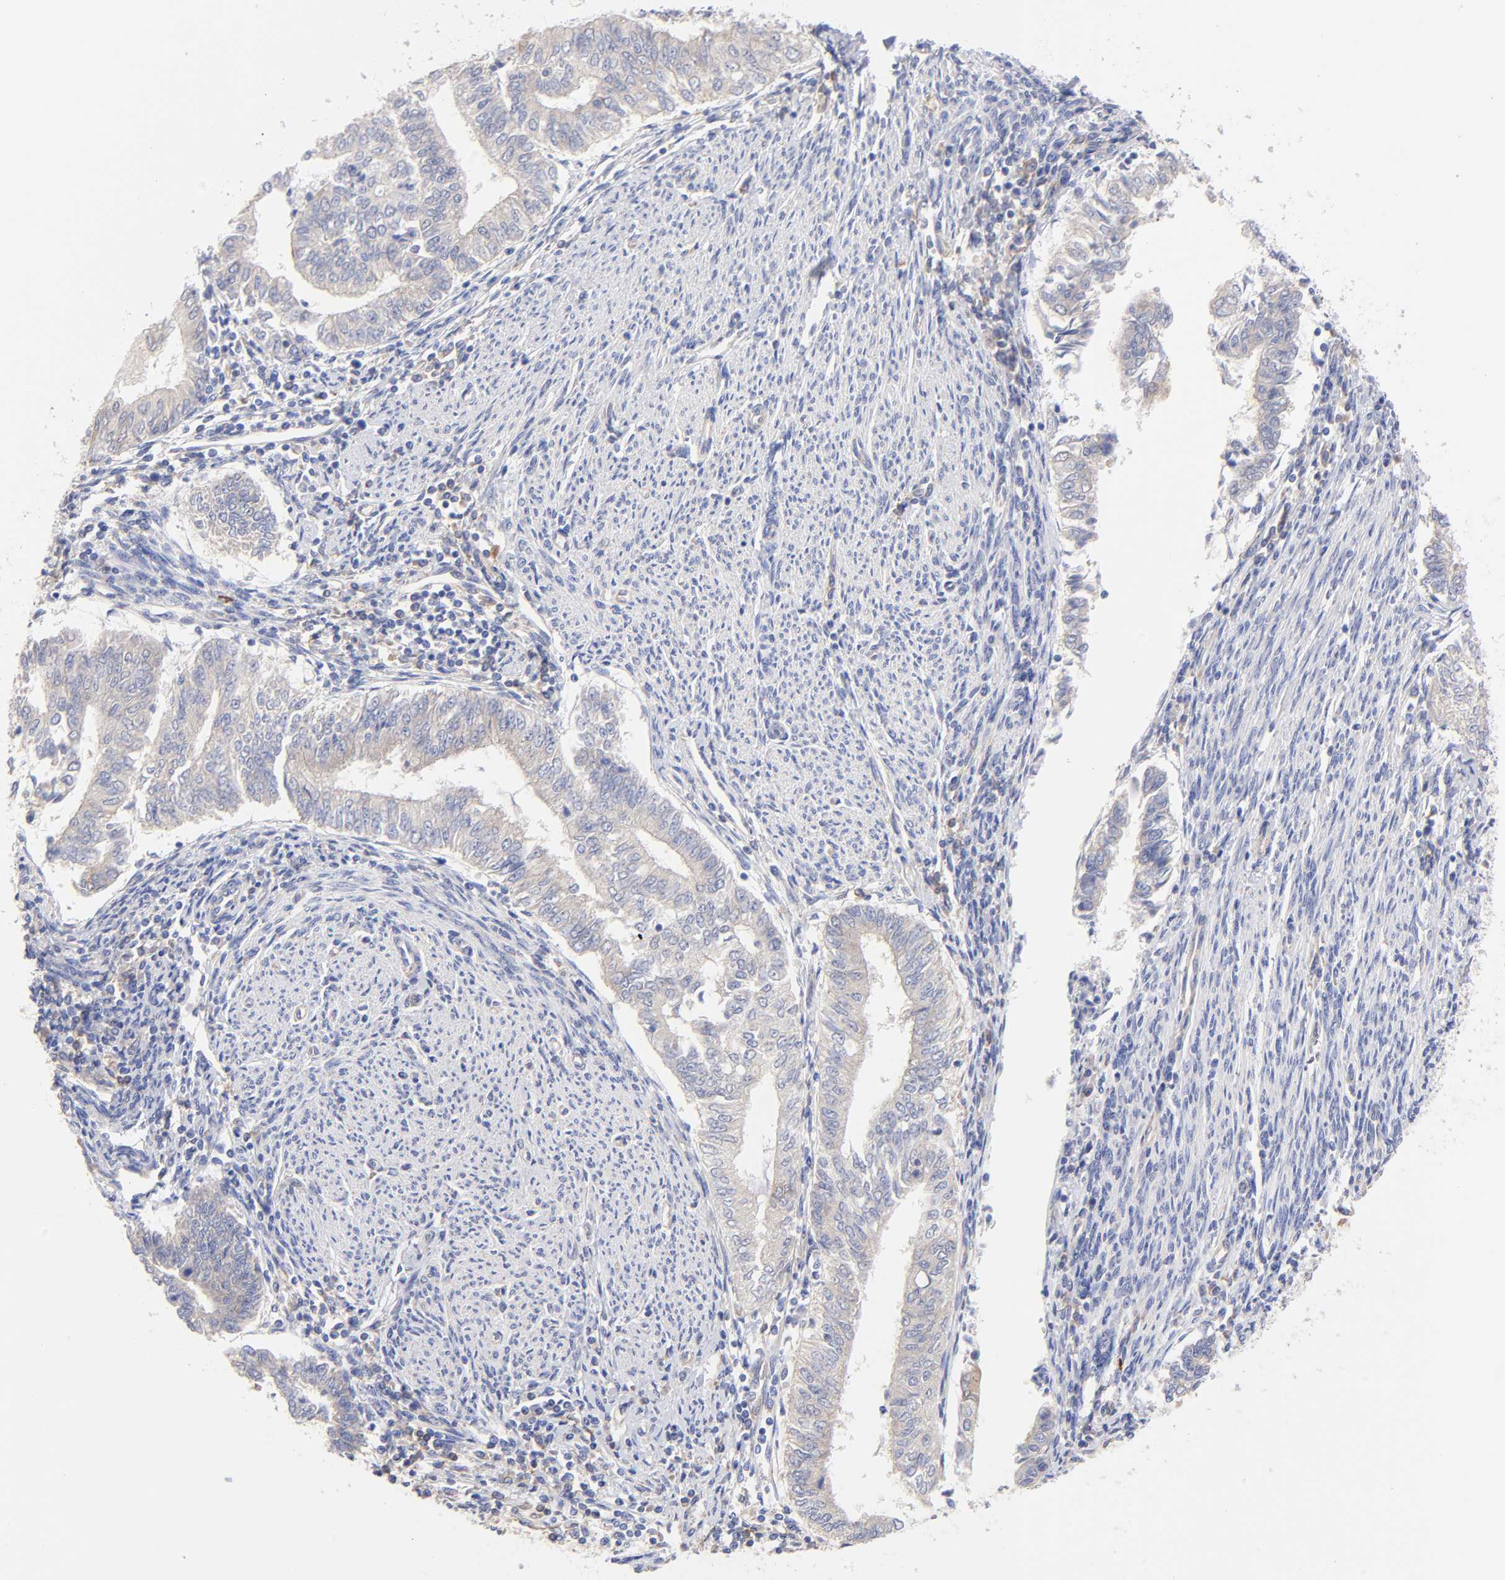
{"staining": {"intensity": "weak", "quantity": ">75%", "location": "cytoplasmic/membranous"}, "tissue": "endometrial cancer", "cell_type": "Tumor cells", "image_type": "cancer", "snomed": [{"axis": "morphology", "description": "Adenocarcinoma, NOS"}, {"axis": "topography", "description": "Endometrium"}], "caption": "Protein staining exhibits weak cytoplasmic/membranous expression in about >75% of tumor cells in endometrial cancer (adenocarcinoma).", "gene": "TNFRSF13C", "patient": {"sex": "female", "age": 66}}